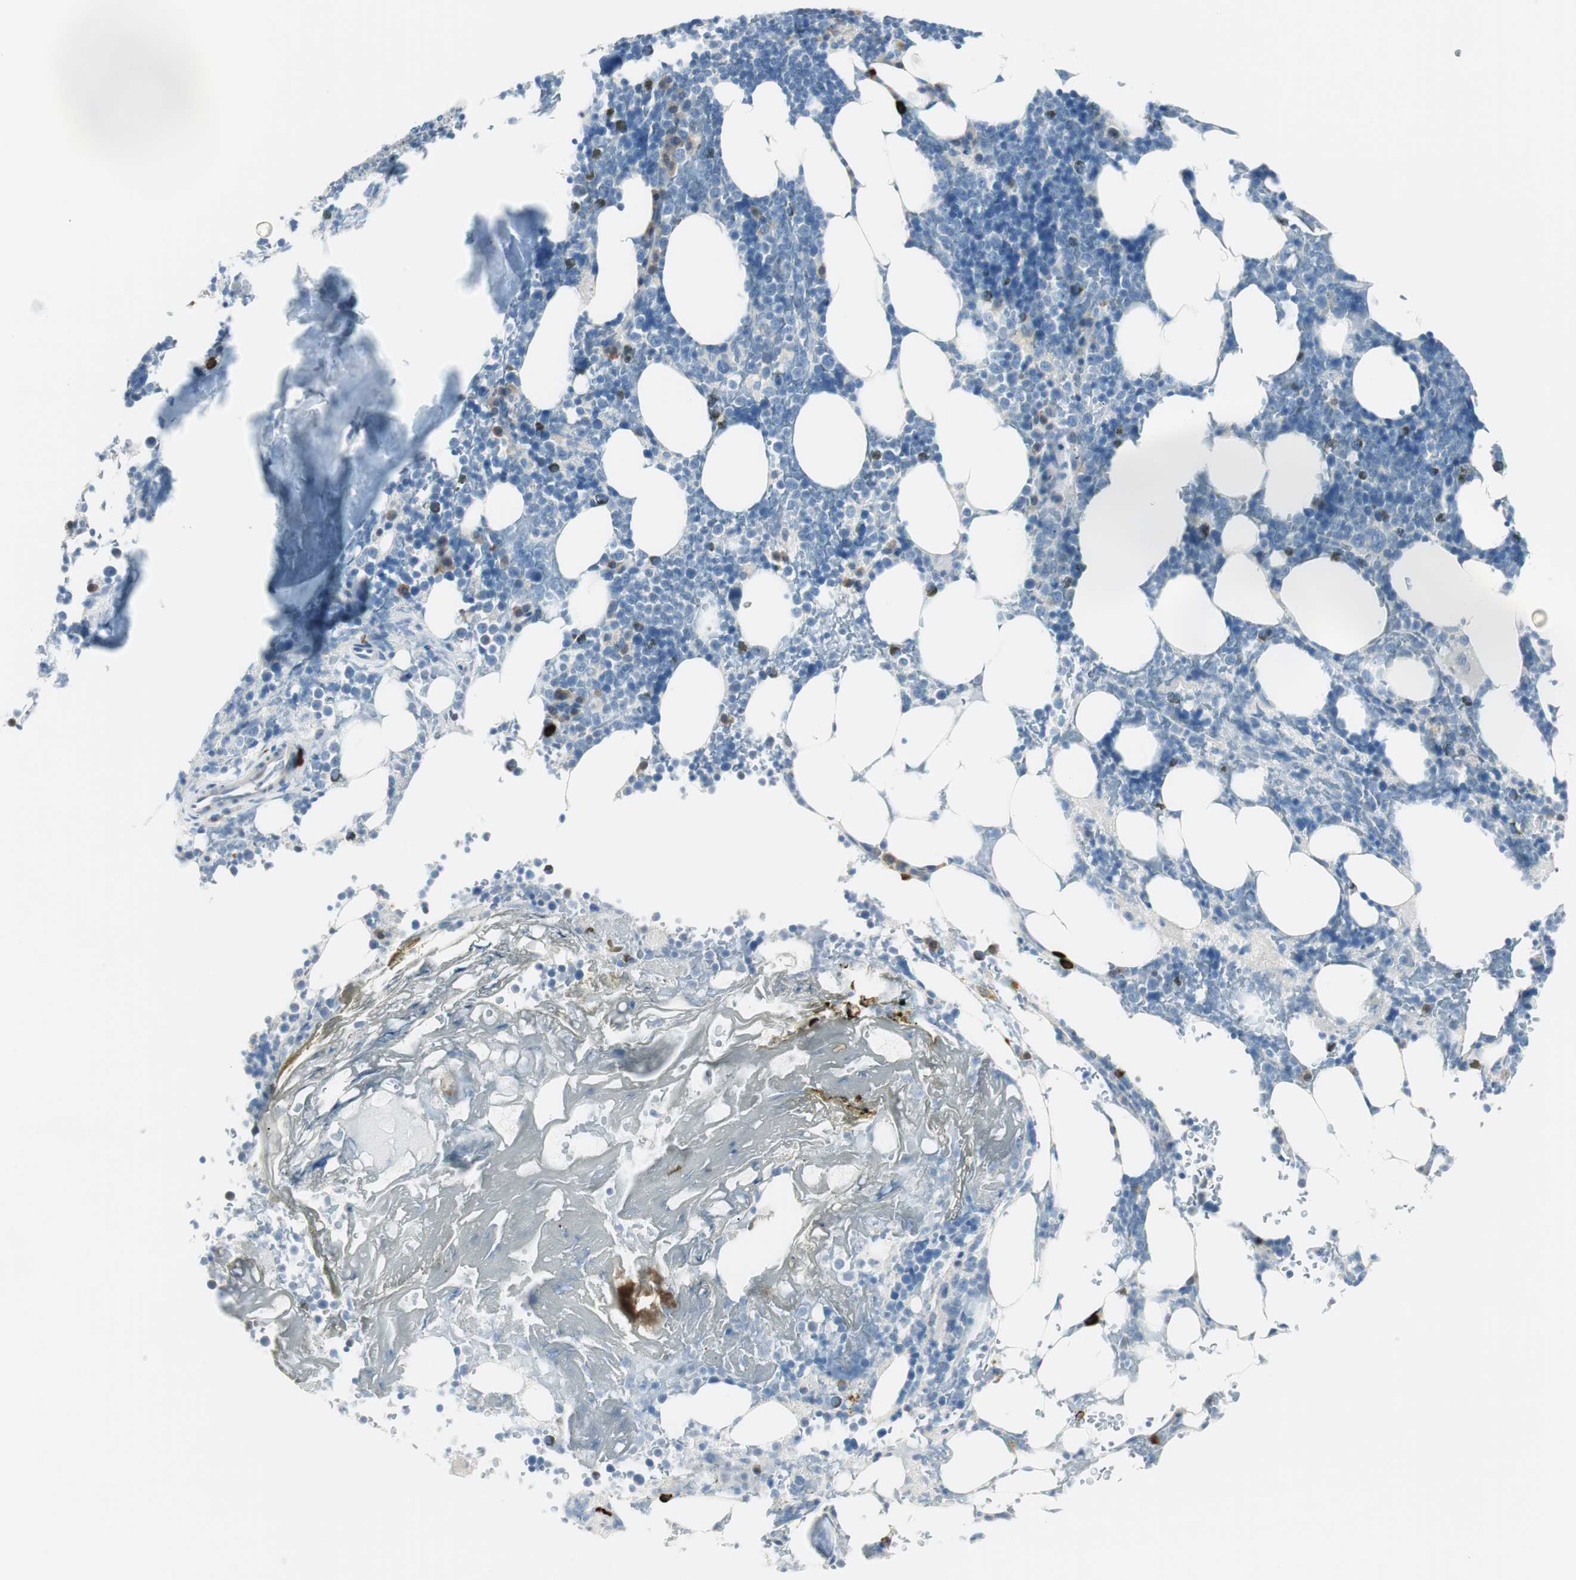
{"staining": {"intensity": "strong", "quantity": "<25%", "location": "cytoplasmic/membranous"}, "tissue": "bone marrow", "cell_type": "Hematopoietic cells", "image_type": "normal", "snomed": [{"axis": "morphology", "description": "Normal tissue, NOS"}, {"axis": "topography", "description": "Bone marrow"}], "caption": "Immunohistochemistry (DAB (3,3'-diaminobenzidine)) staining of normal bone marrow reveals strong cytoplasmic/membranous protein staining in about <25% of hematopoietic cells.", "gene": "DLG4", "patient": {"sex": "female", "age": 73}}